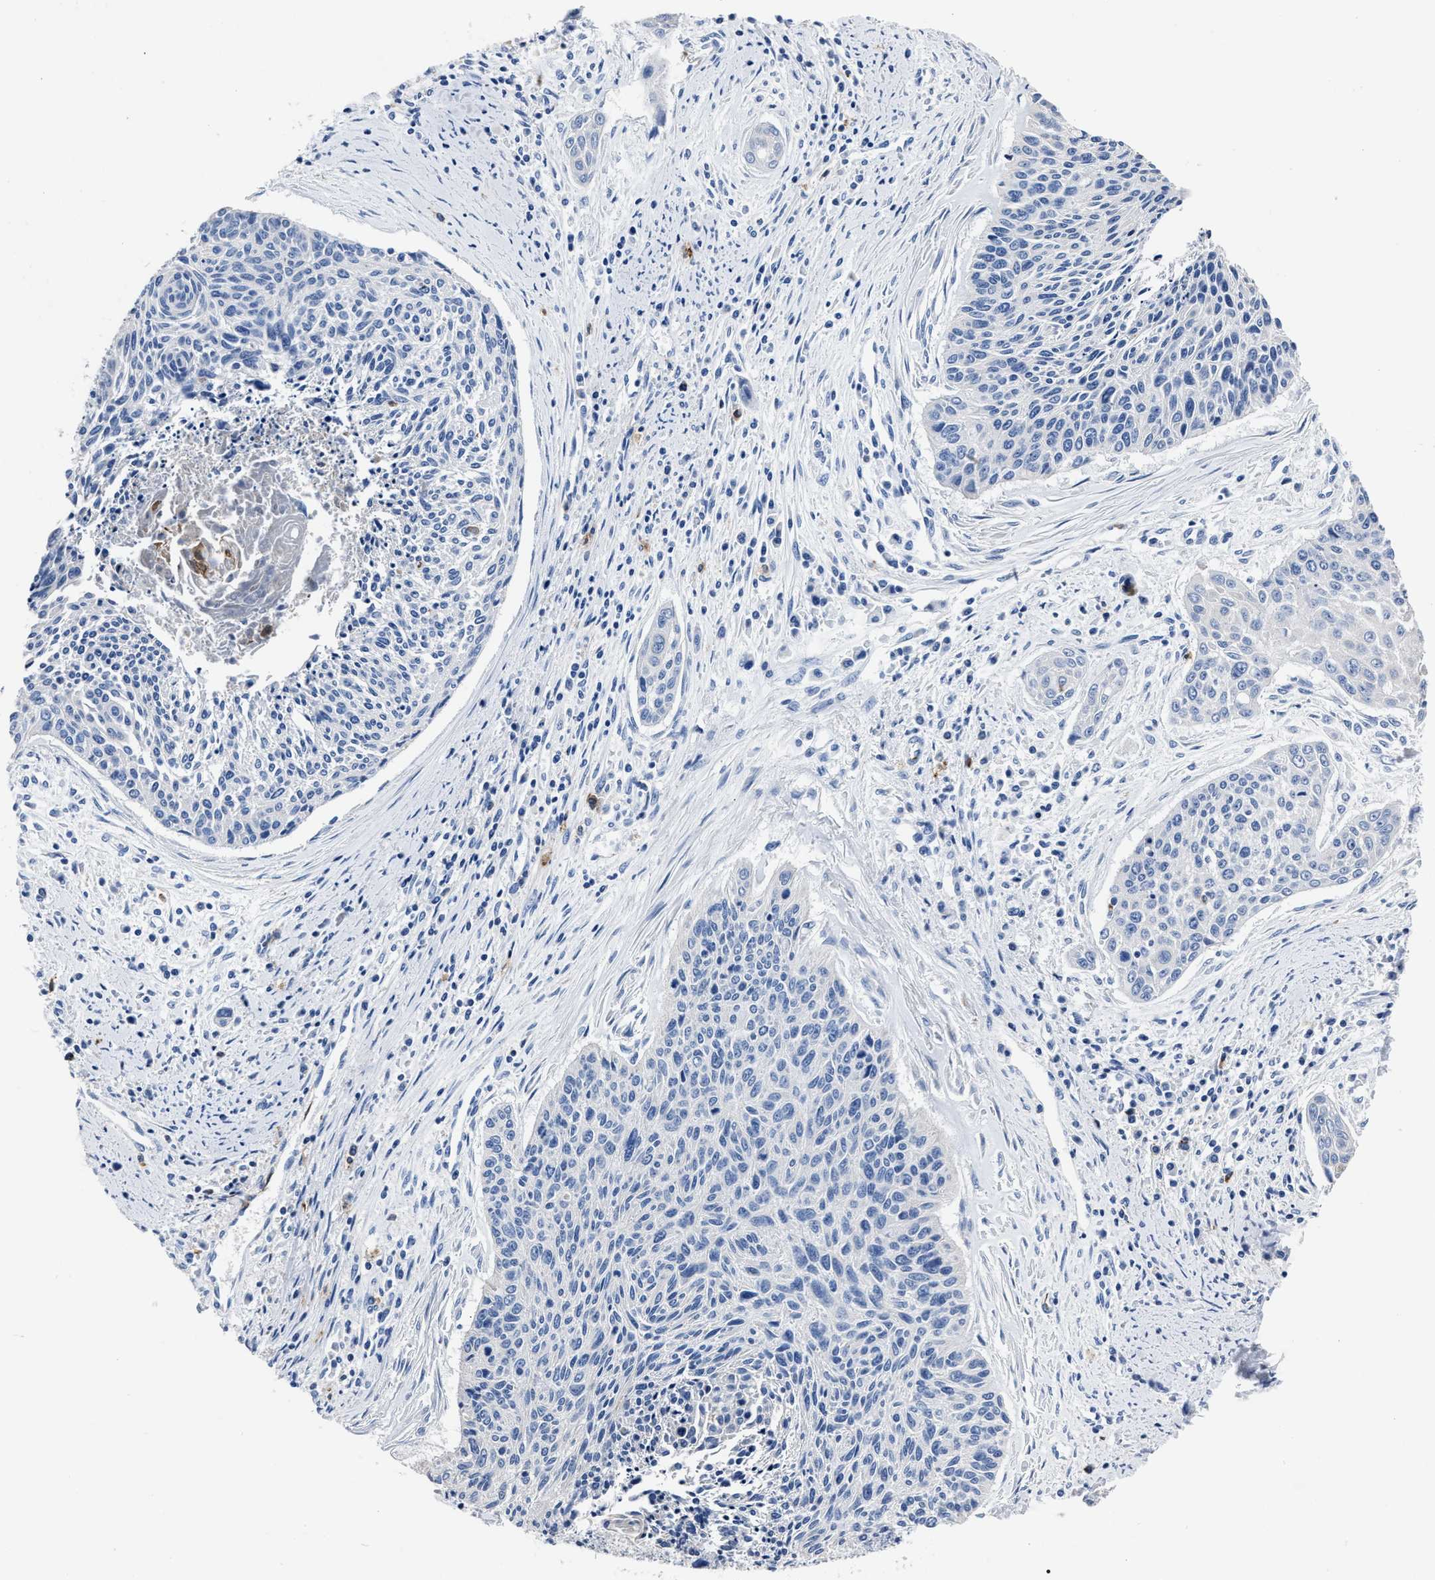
{"staining": {"intensity": "negative", "quantity": "none", "location": "none"}, "tissue": "cervical cancer", "cell_type": "Tumor cells", "image_type": "cancer", "snomed": [{"axis": "morphology", "description": "Squamous cell carcinoma, NOS"}, {"axis": "topography", "description": "Cervix"}], "caption": "Protein analysis of cervical cancer (squamous cell carcinoma) reveals no significant expression in tumor cells.", "gene": "OR10G3", "patient": {"sex": "female", "age": 55}}